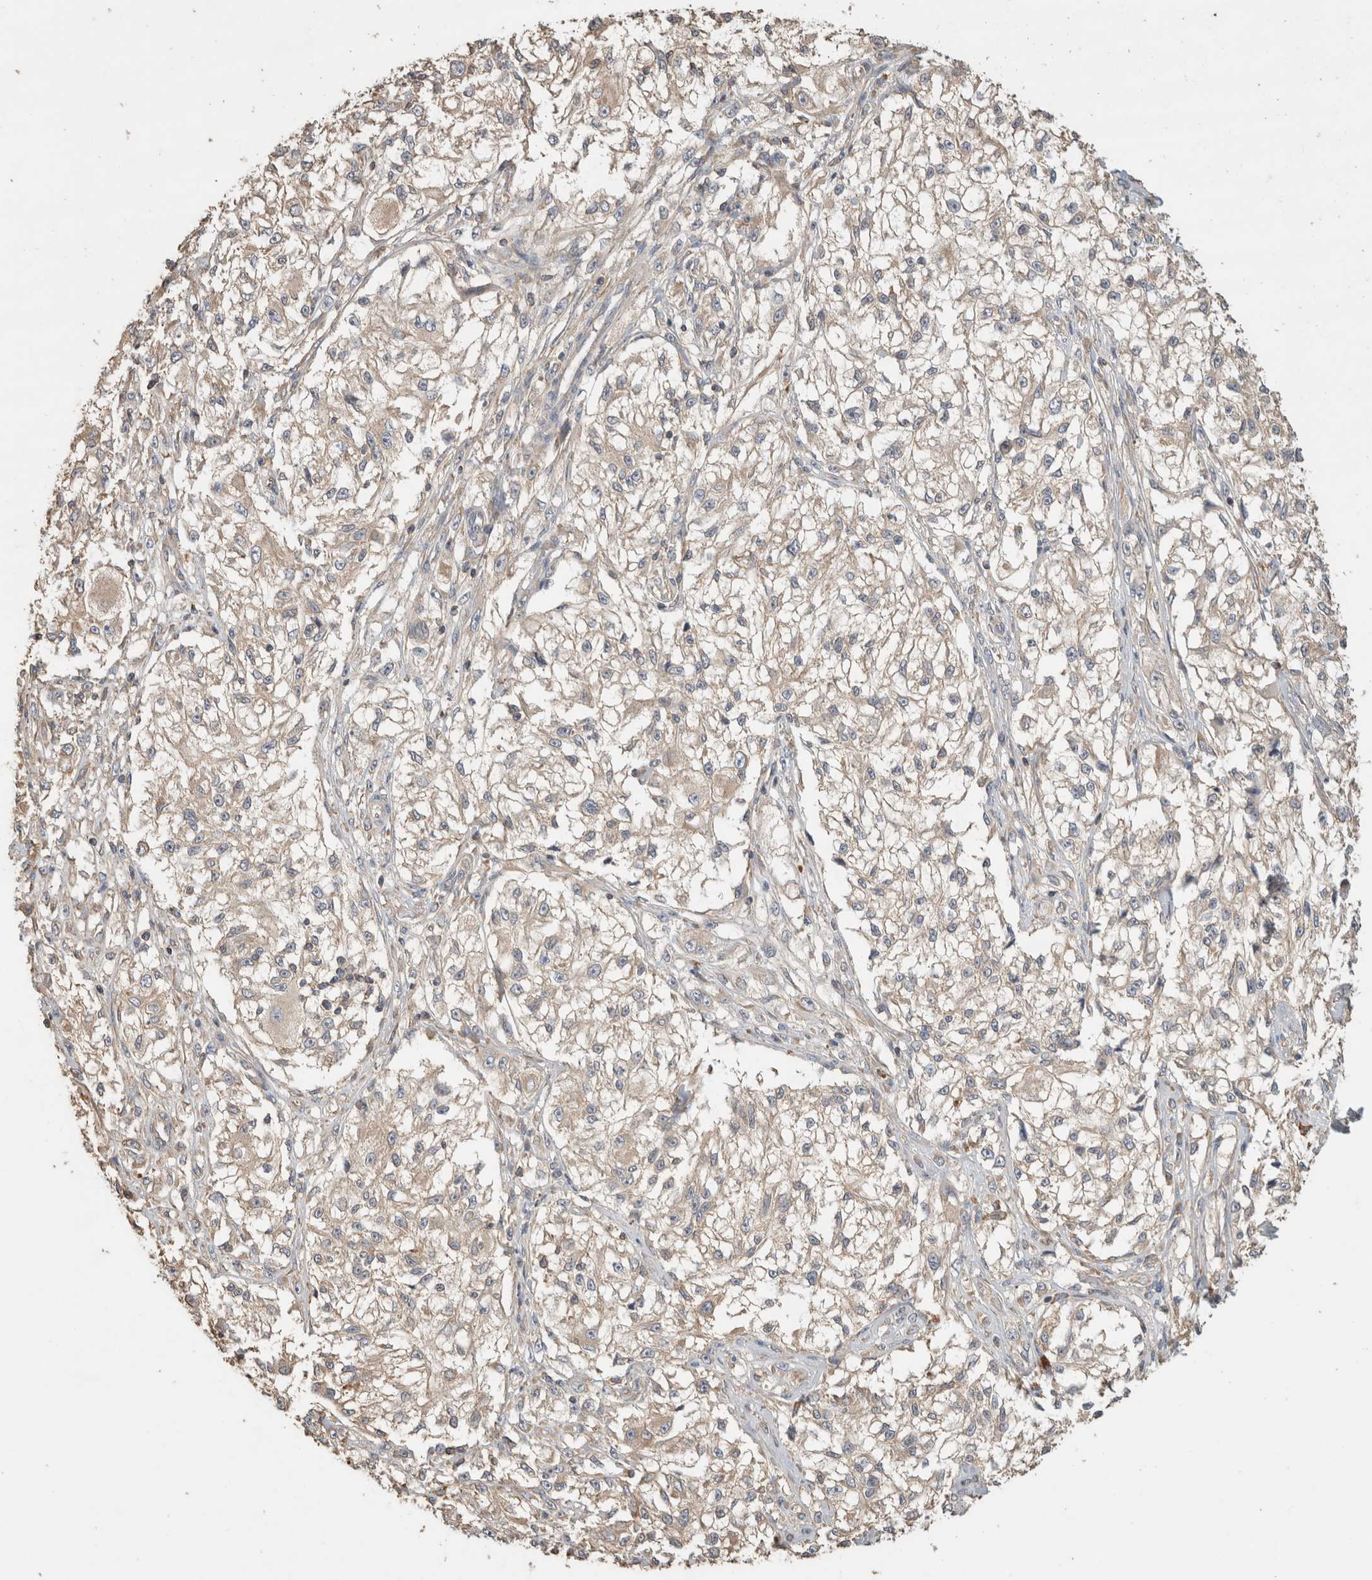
{"staining": {"intensity": "negative", "quantity": "none", "location": "none"}, "tissue": "melanoma", "cell_type": "Tumor cells", "image_type": "cancer", "snomed": [{"axis": "morphology", "description": "Malignant melanoma, NOS"}, {"axis": "topography", "description": "Skin of head"}], "caption": "IHC image of neoplastic tissue: malignant melanoma stained with DAB (3,3'-diaminobenzidine) displays no significant protein positivity in tumor cells.", "gene": "EIF4G3", "patient": {"sex": "male", "age": 83}}